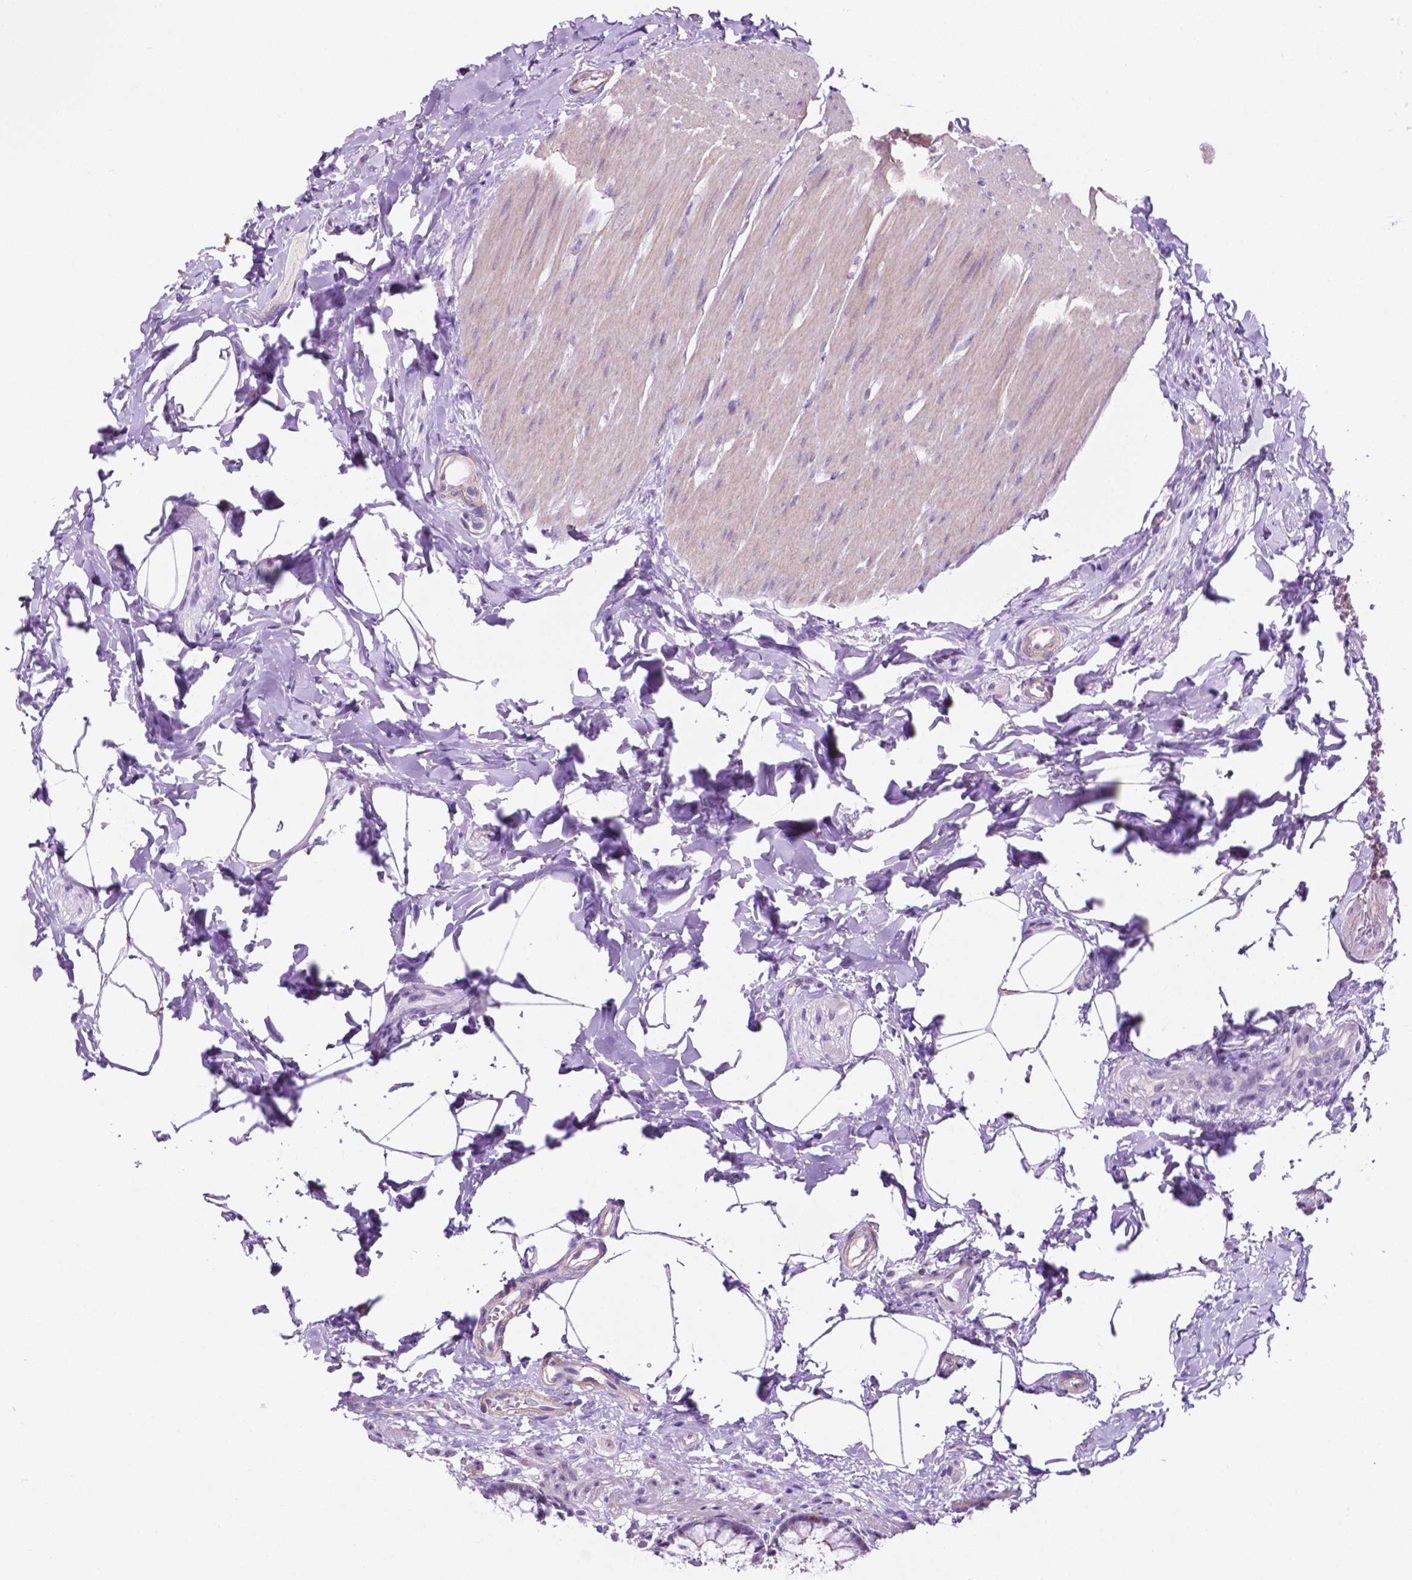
{"staining": {"intensity": "strong", "quantity": "<25%", "location": "cytoplasmic/membranous"}, "tissue": "rectum", "cell_type": "Glandular cells", "image_type": "normal", "snomed": [{"axis": "morphology", "description": "Normal tissue, NOS"}, {"axis": "topography", "description": "Rectum"}], "caption": "Immunohistochemical staining of normal human rectum shows medium levels of strong cytoplasmic/membranous expression in approximately <25% of glandular cells.", "gene": "ACY3", "patient": {"sex": "female", "age": 62}}